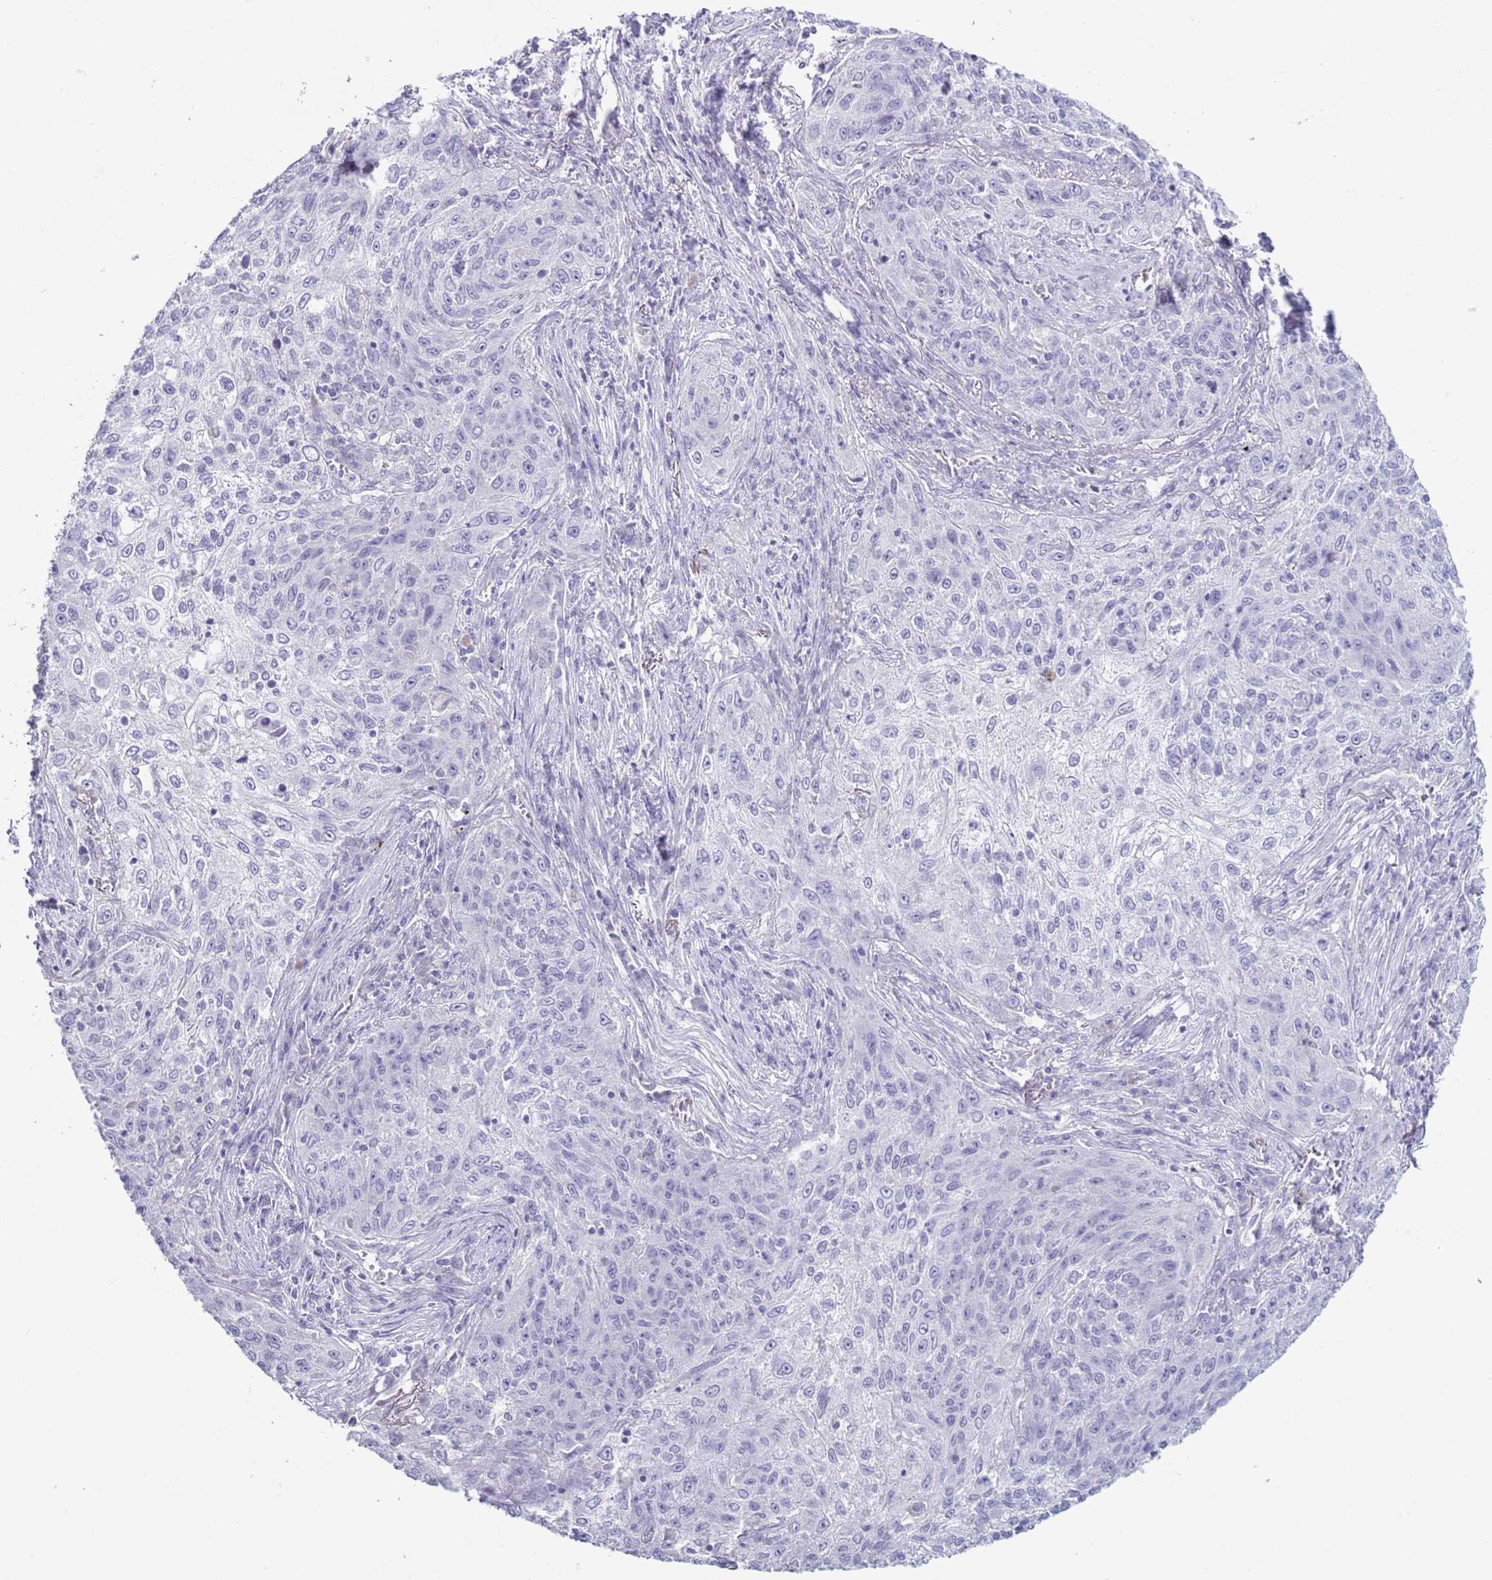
{"staining": {"intensity": "negative", "quantity": "none", "location": "none"}, "tissue": "lung cancer", "cell_type": "Tumor cells", "image_type": "cancer", "snomed": [{"axis": "morphology", "description": "Squamous cell carcinoma, NOS"}, {"axis": "topography", "description": "Lung"}], "caption": "Immunohistochemistry of squamous cell carcinoma (lung) demonstrates no staining in tumor cells.", "gene": "NPAP1", "patient": {"sex": "female", "age": 69}}